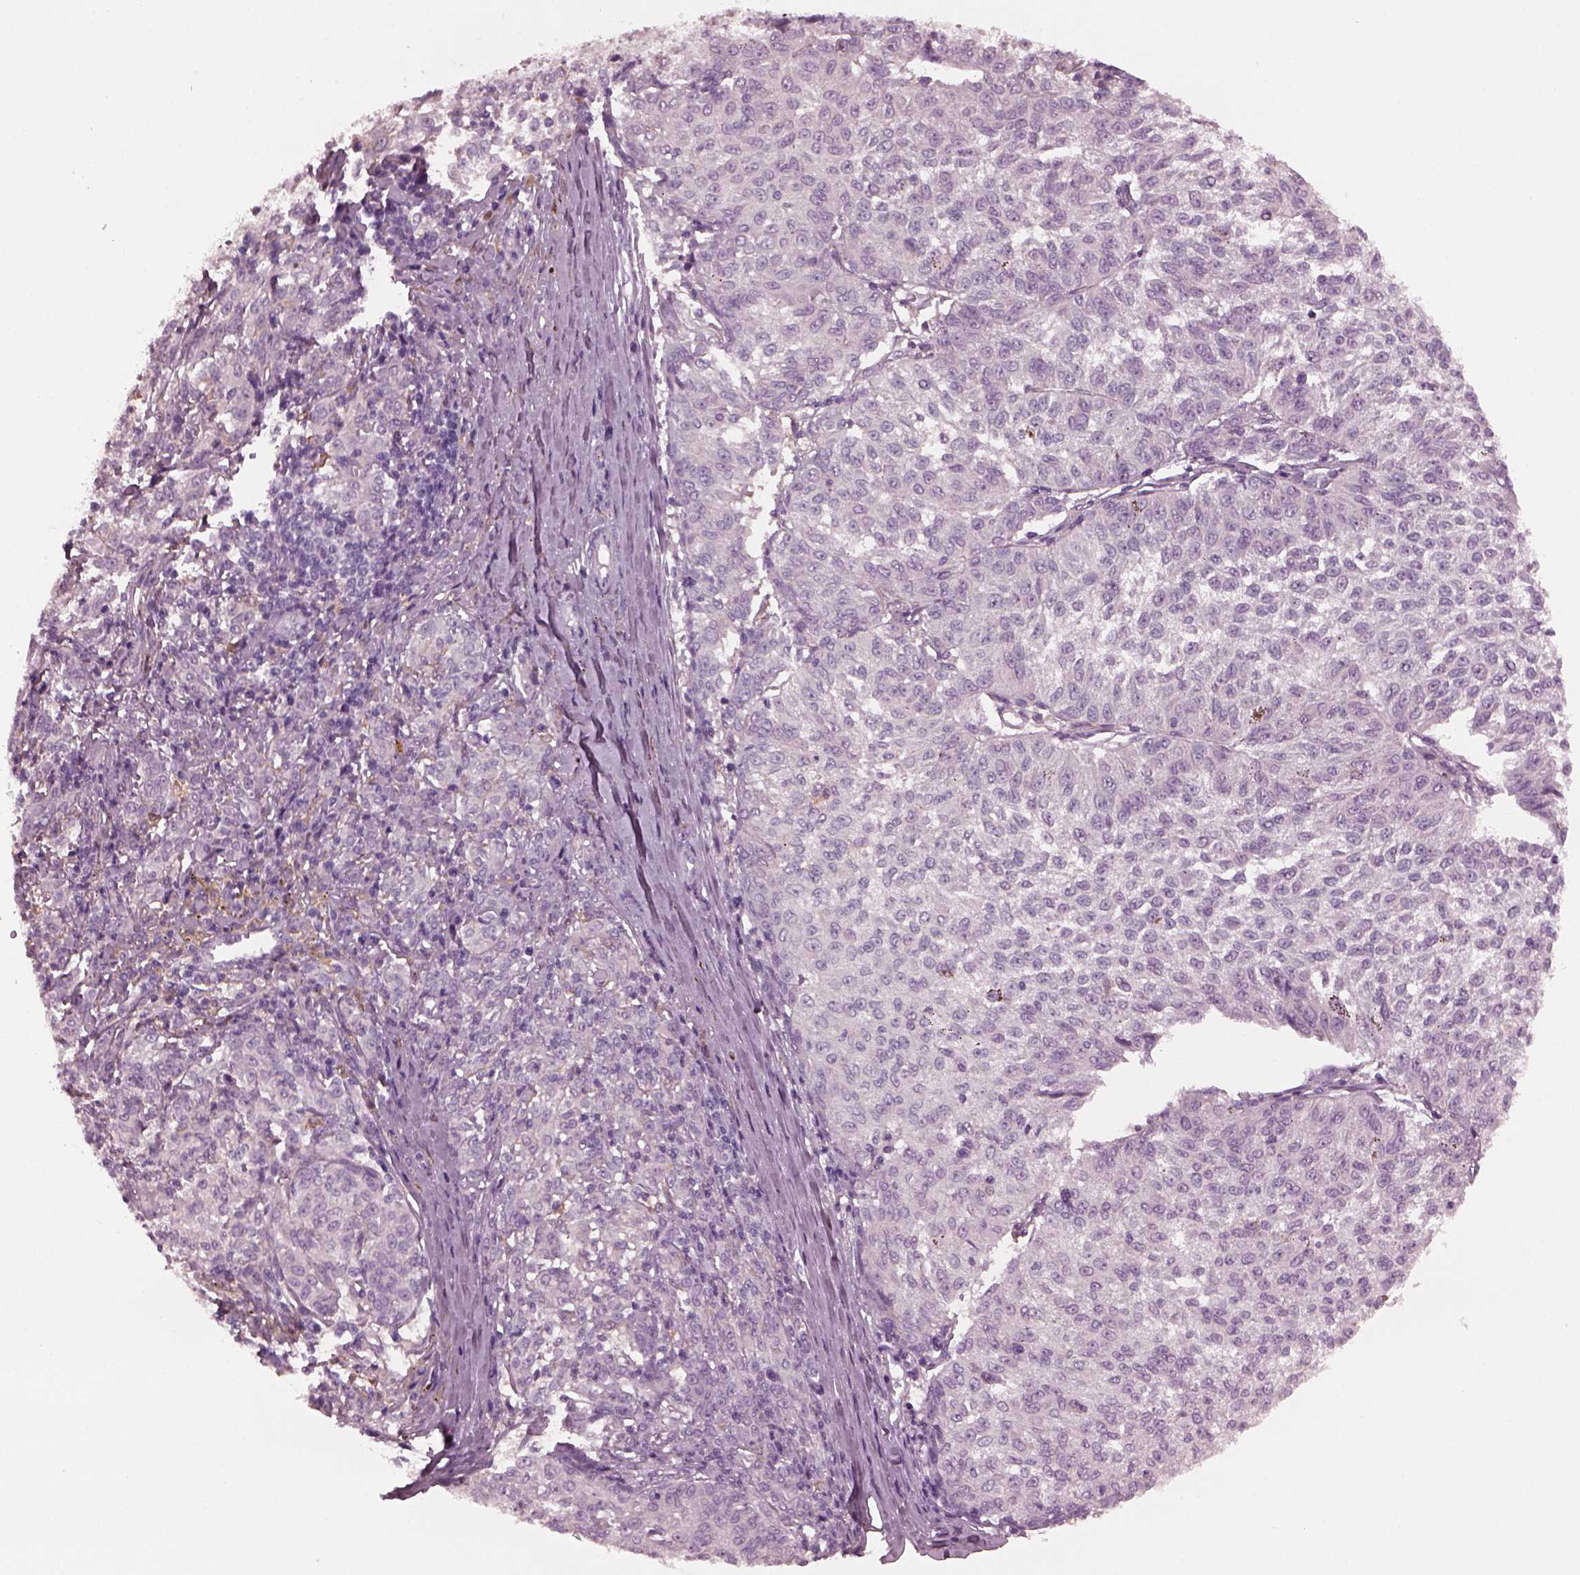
{"staining": {"intensity": "negative", "quantity": "none", "location": "none"}, "tissue": "melanoma", "cell_type": "Tumor cells", "image_type": "cancer", "snomed": [{"axis": "morphology", "description": "Malignant melanoma, NOS"}, {"axis": "topography", "description": "Skin"}], "caption": "High magnification brightfield microscopy of melanoma stained with DAB (brown) and counterstained with hematoxylin (blue): tumor cells show no significant expression. (Brightfield microscopy of DAB immunohistochemistry at high magnification).", "gene": "SHTN1", "patient": {"sex": "female", "age": 72}}